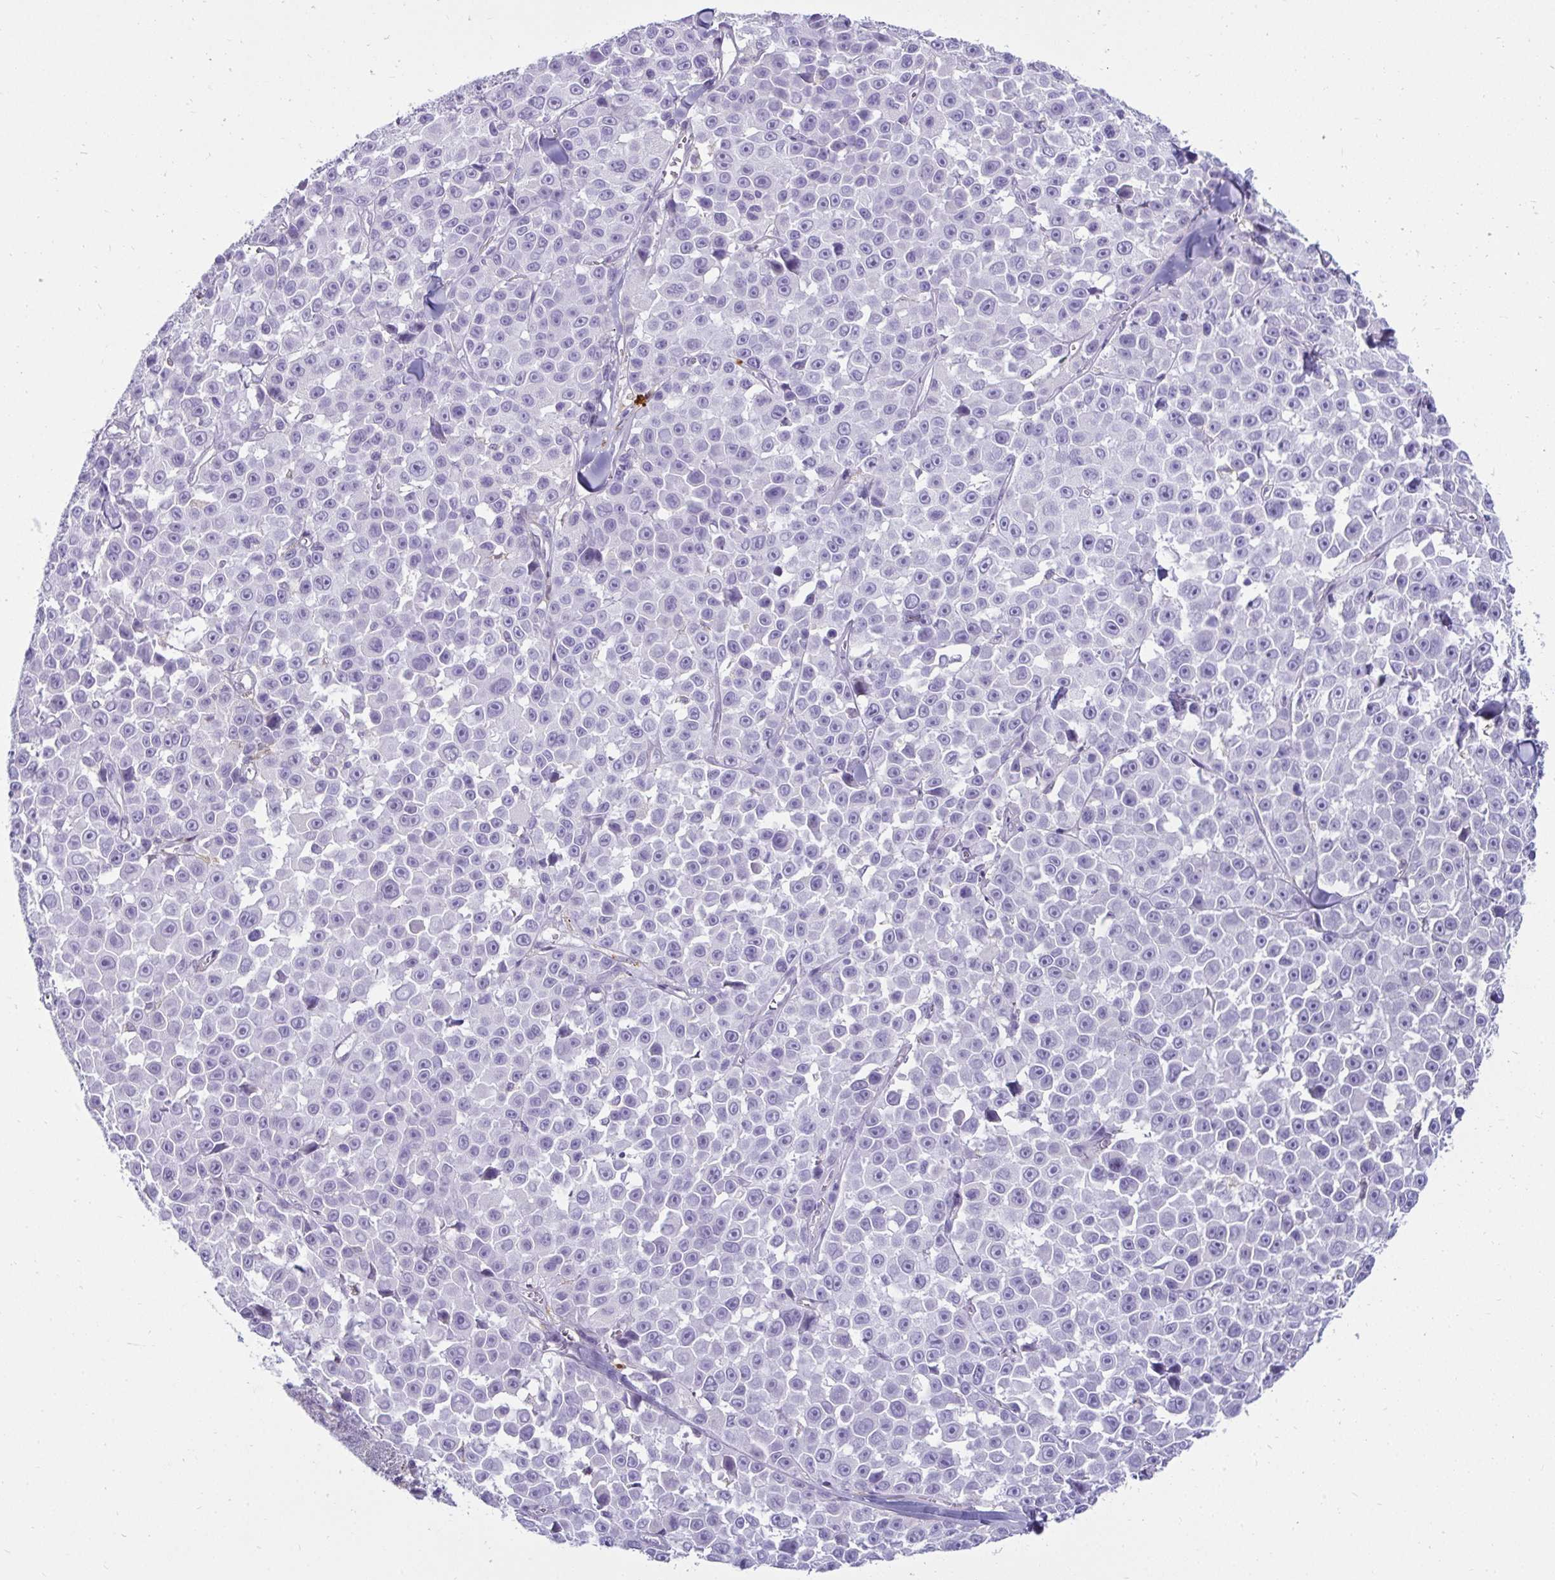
{"staining": {"intensity": "negative", "quantity": "none", "location": "none"}, "tissue": "melanoma", "cell_type": "Tumor cells", "image_type": "cancer", "snomed": [{"axis": "morphology", "description": "Malignant melanoma, NOS"}, {"axis": "topography", "description": "Skin"}], "caption": "Tumor cells show no significant expression in melanoma. (DAB immunohistochemistry with hematoxylin counter stain).", "gene": "CTSZ", "patient": {"sex": "female", "age": 66}}